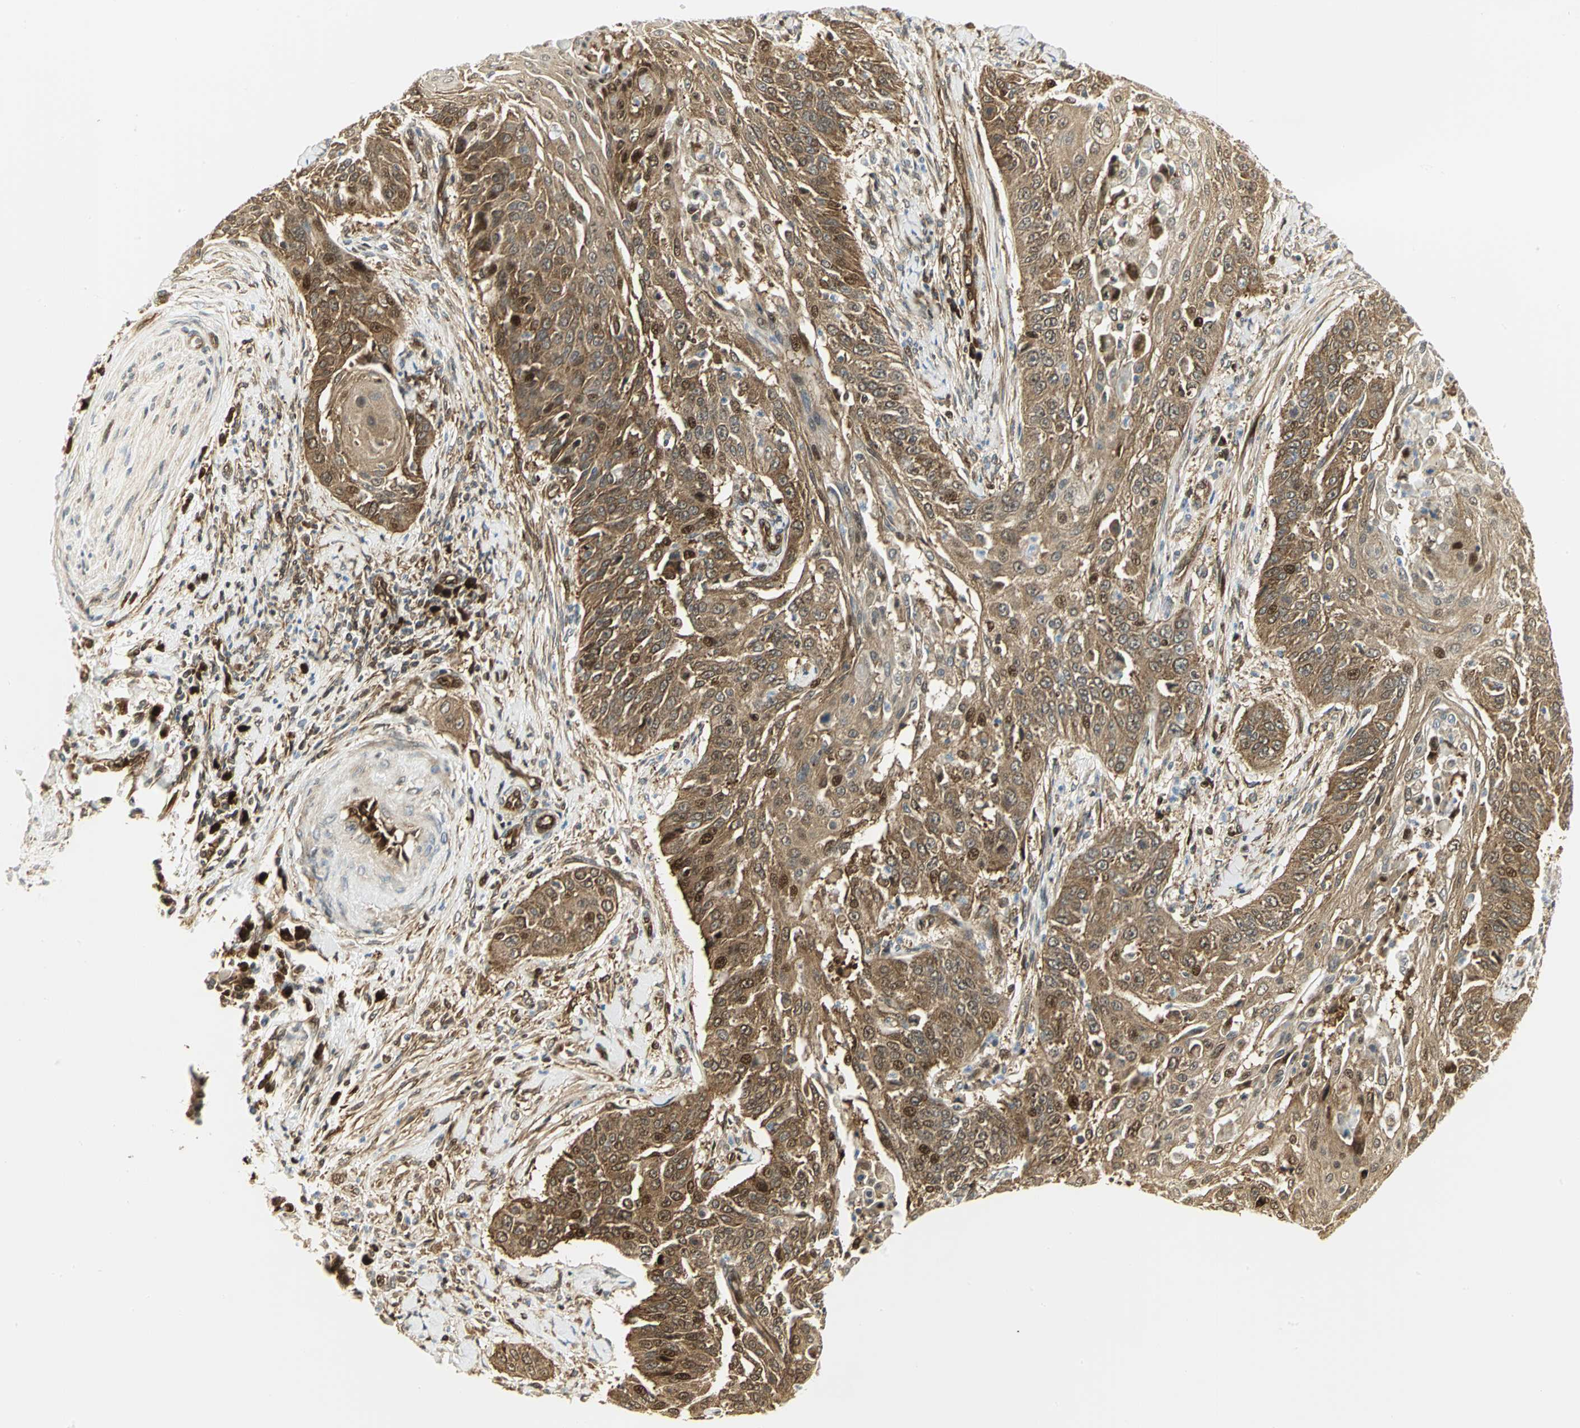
{"staining": {"intensity": "moderate", "quantity": ">75%", "location": "cytoplasmic/membranous,nuclear"}, "tissue": "cervical cancer", "cell_type": "Tumor cells", "image_type": "cancer", "snomed": [{"axis": "morphology", "description": "Squamous cell carcinoma, NOS"}, {"axis": "topography", "description": "Cervix"}], "caption": "Moderate cytoplasmic/membranous and nuclear expression for a protein is appreciated in approximately >75% of tumor cells of cervical cancer using immunohistochemistry (IHC).", "gene": "EEA1", "patient": {"sex": "female", "age": 33}}